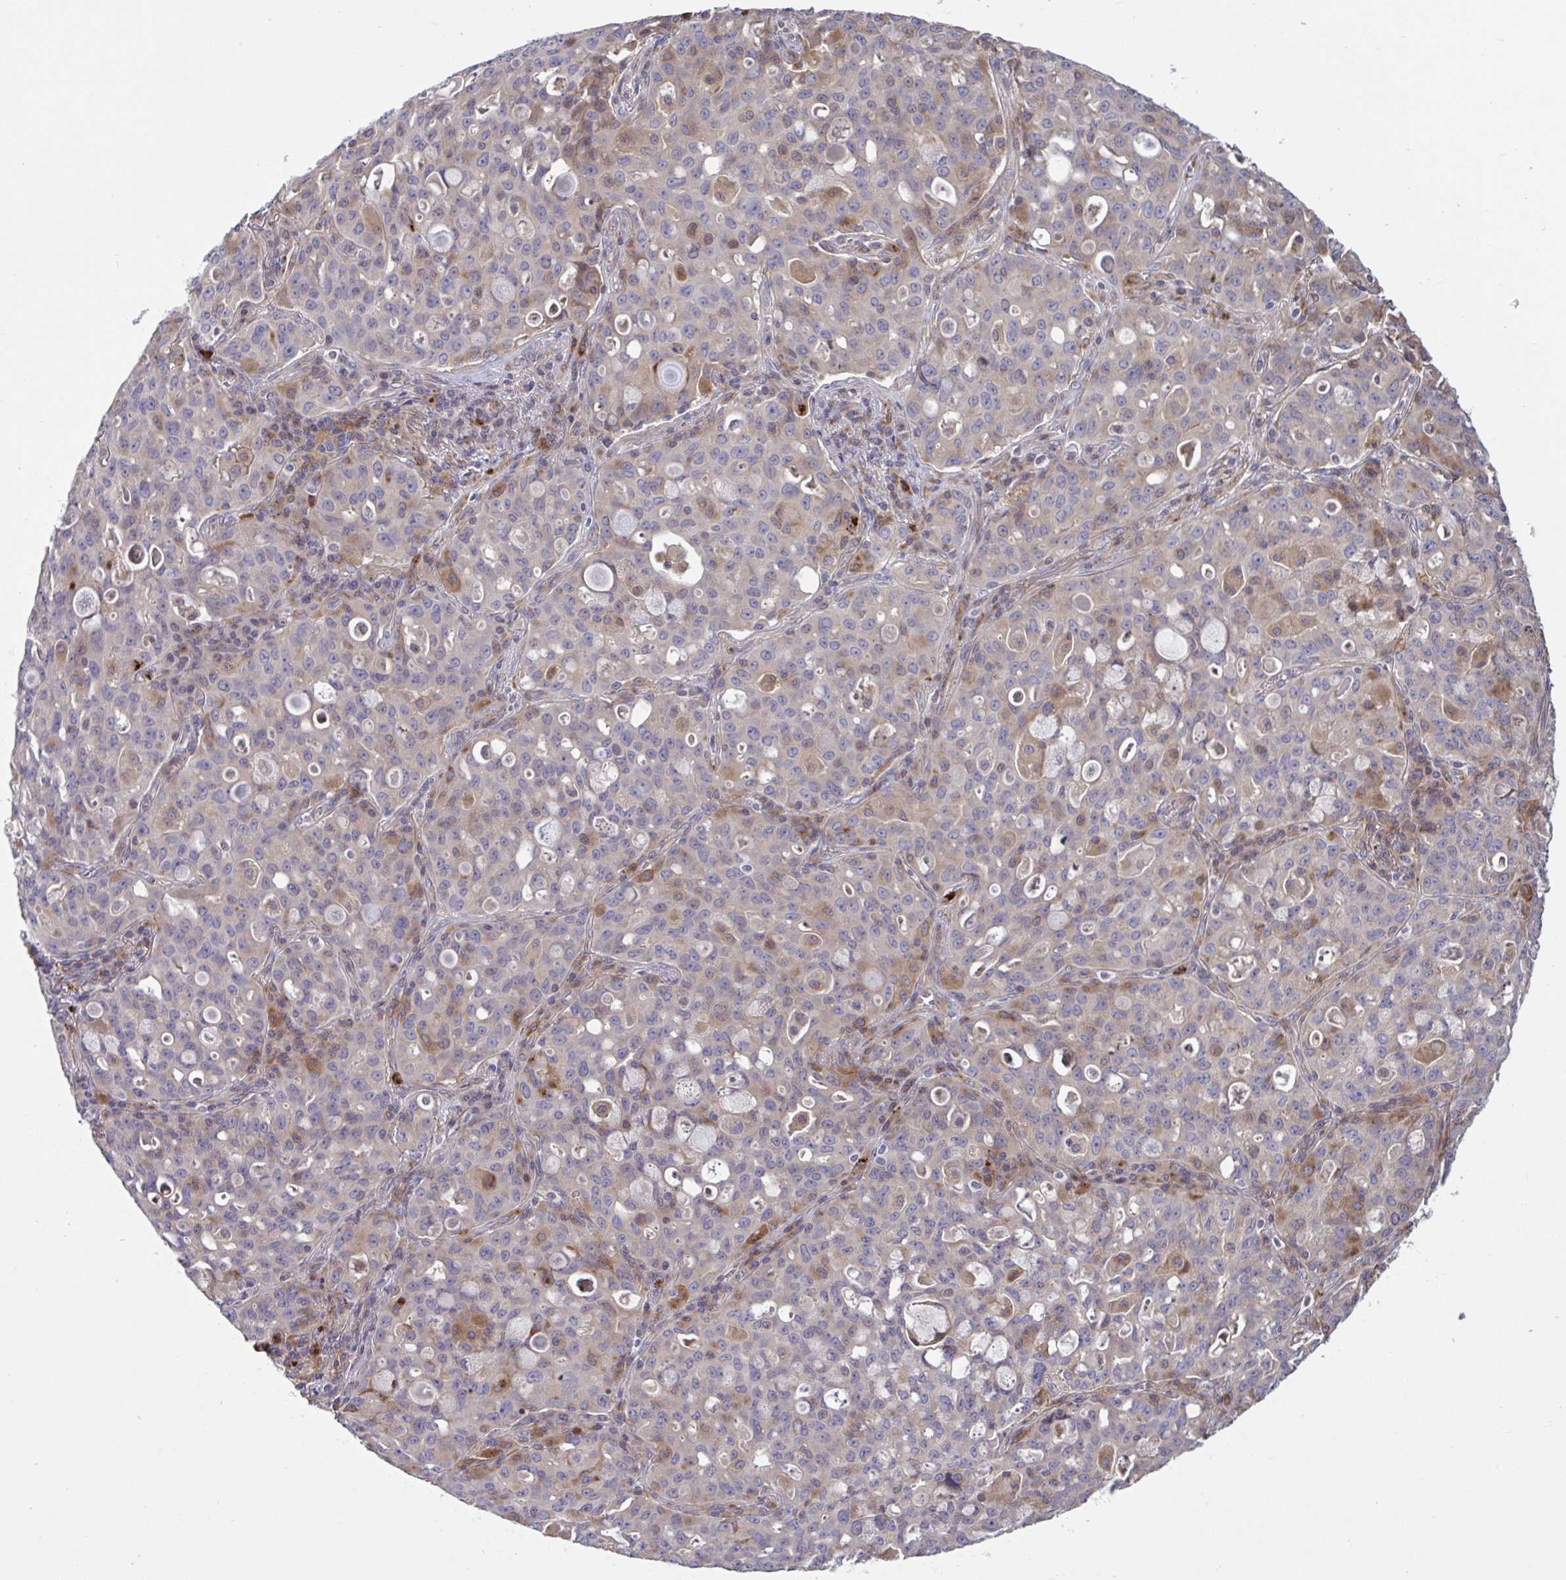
{"staining": {"intensity": "weak", "quantity": "<25%", "location": "cytoplasmic/membranous"}, "tissue": "lung cancer", "cell_type": "Tumor cells", "image_type": "cancer", "snomed": [{"axis": "morphology", "description": "Adenocarcinoma, NOS"}, {"axis": "topography", "description": "Lung"}], "caption": "This is an IHC histopathology image of human adenocarcinoma (lung). There is no positivity in tumor cells.", "gene": "IL1R1", "patient": {"sex": "female", "age": 44}}